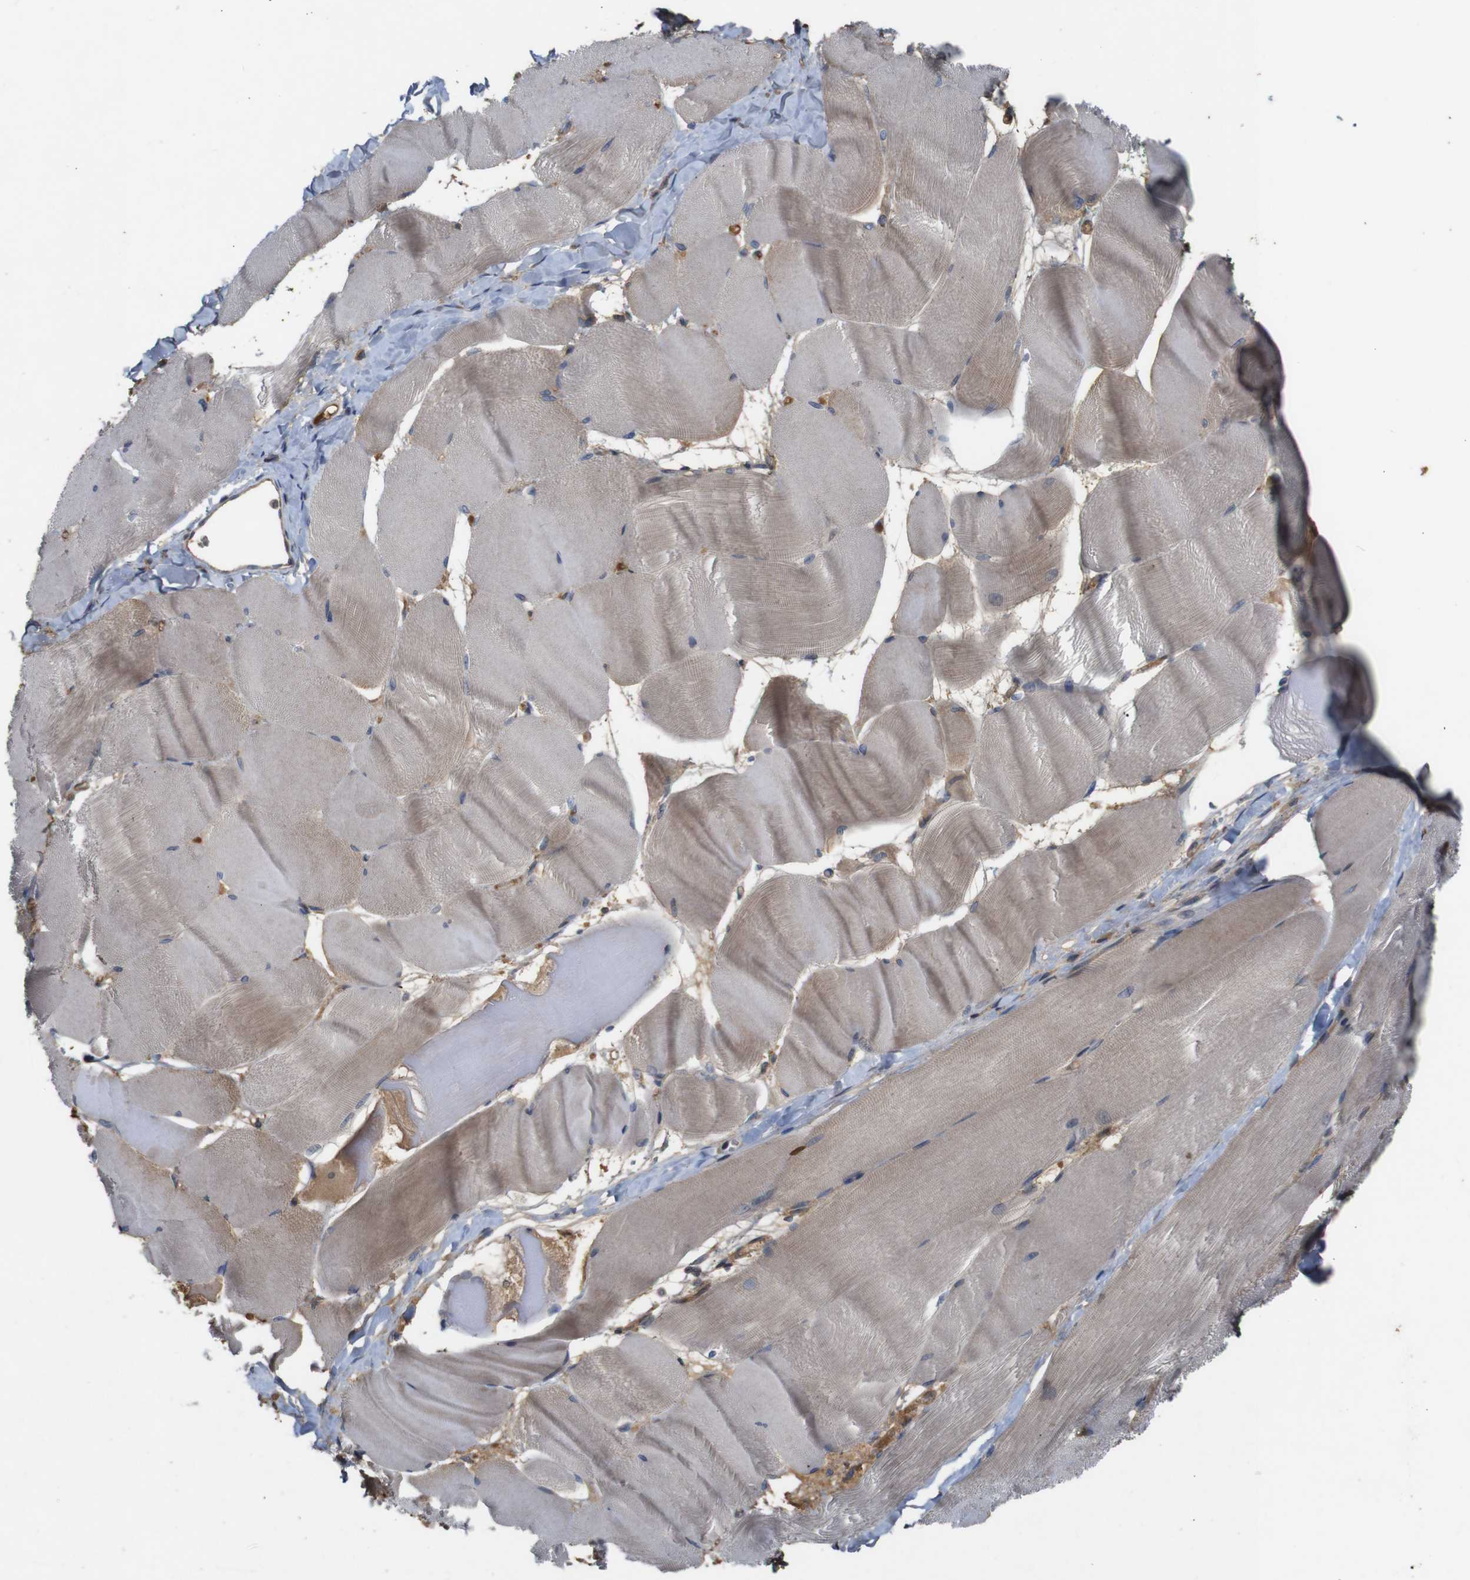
{"staining": {"intensity": "weak", "quantity": "<25%", "location": "cytoplasmic/membranous"}, "tissue": "skeletal muscle", "cell_type": "Myocytes", "image_type": "normal", "snomed": [{"axis": "morphology", "description": "Normal tissue, NOS"}, {"axis": "morphology", "description": "Squamous cell carcinoma, NOS"}, {"axis": "topography", "description": "Skeletal muscle"}], "caption": "Immunohistochemistry (IHC) image of normal human skeletal muscle stained for a protein (brown), which displays no staining in myocytes.", "gene": "PTPN1", "patient": {"sex": "male", "age": 51}}